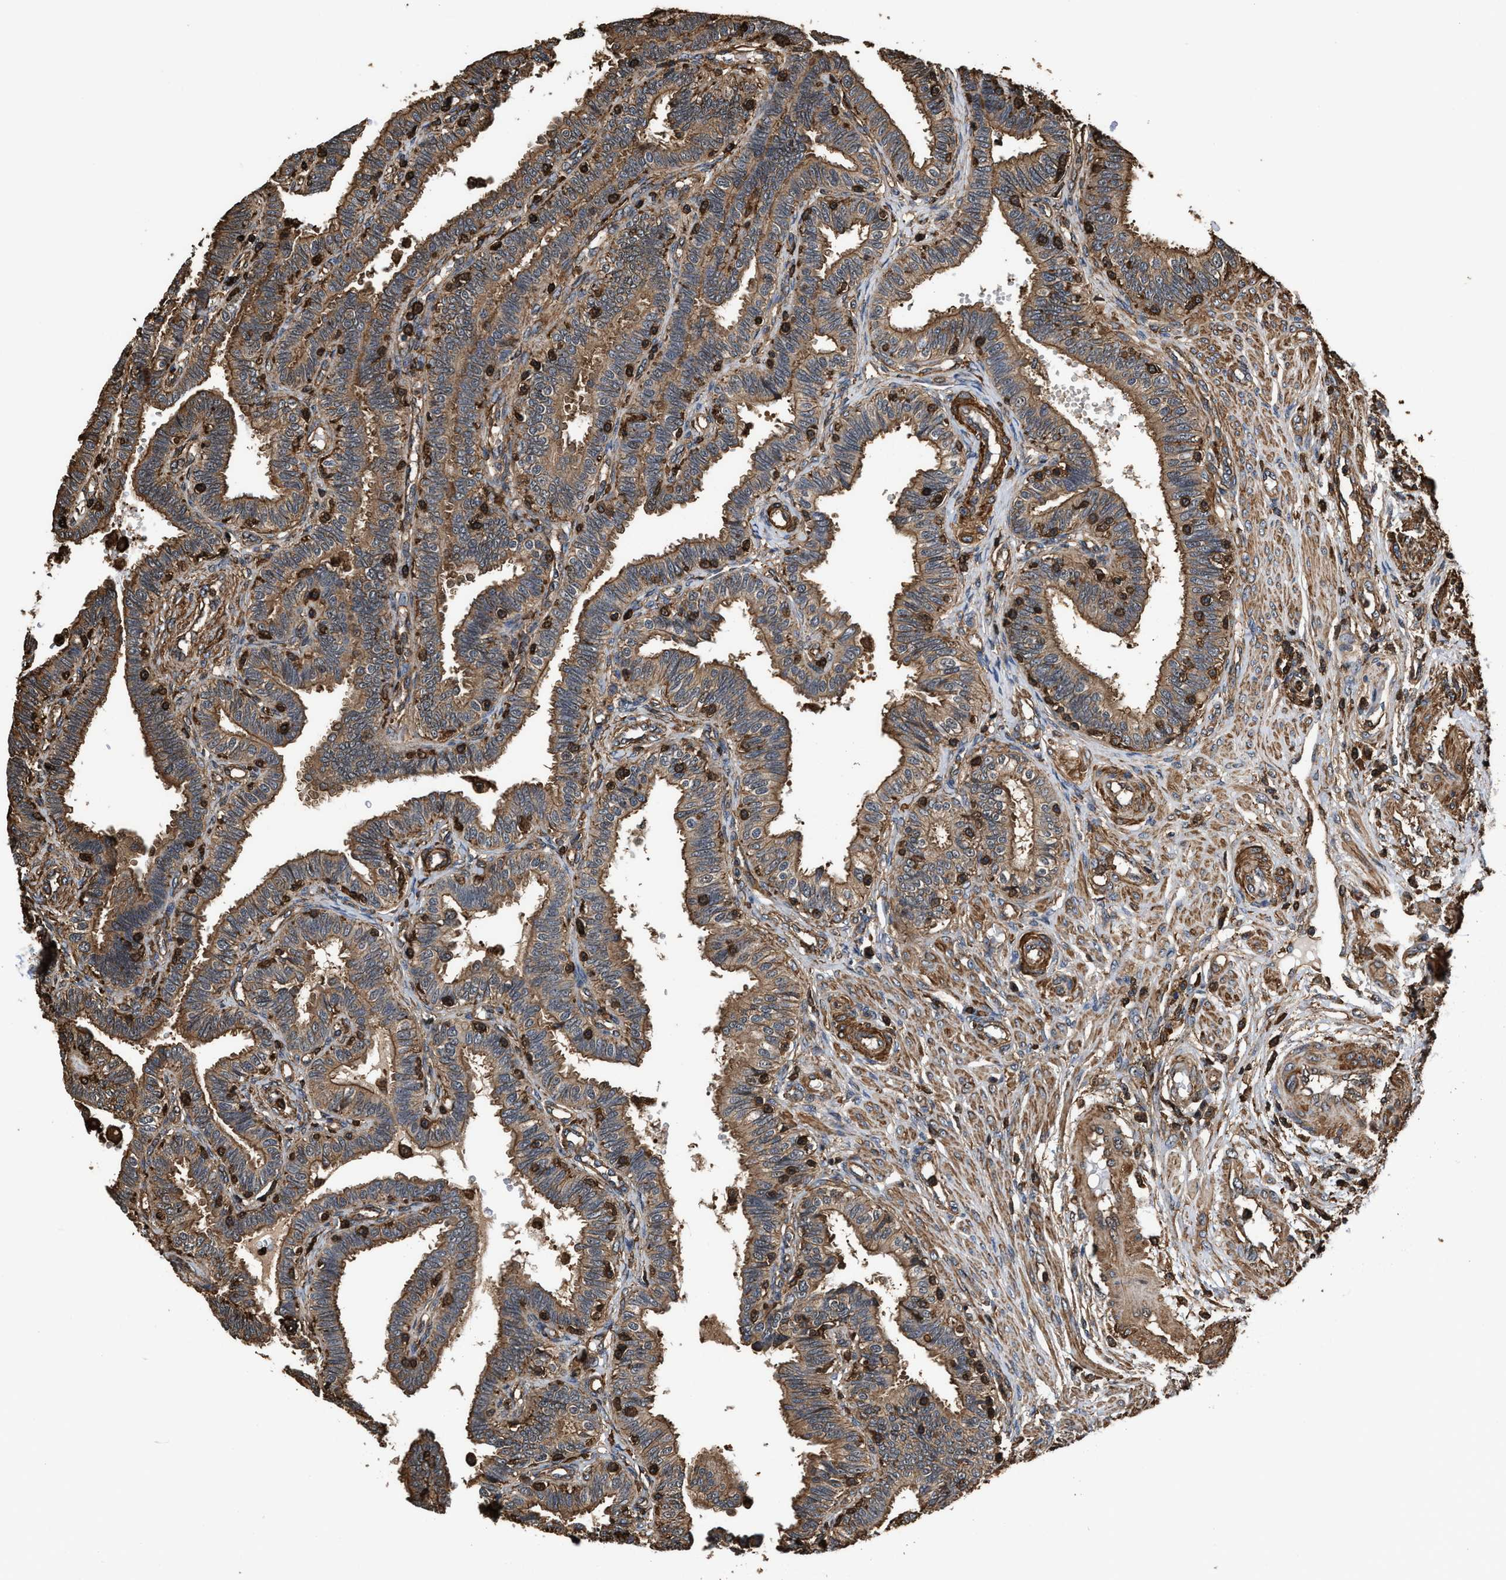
{"staining": {"intensity": "moderate", "quantity": ">75%", "location": "cytoplasmic/membranous"}, "tissue": "fallopian tube", "cell_type": "Glandular cells", "image_type": "normal", "snomed": [{"axis": "morphology", "description": "Normal tissue, NOS"}, {"axis": "topography", "description": "Fallopian tube"}, {"axis": "topography", "description": "Placenta"}], "caption": "Glandular cells demonstrate medium levels of moderate cytoplasmic/membranous positivity in approximately >75% of cells in unremarkable human fallopian tube.", "gene": "KBTBD2", "patient": {"sex": "female", "age": 34}}